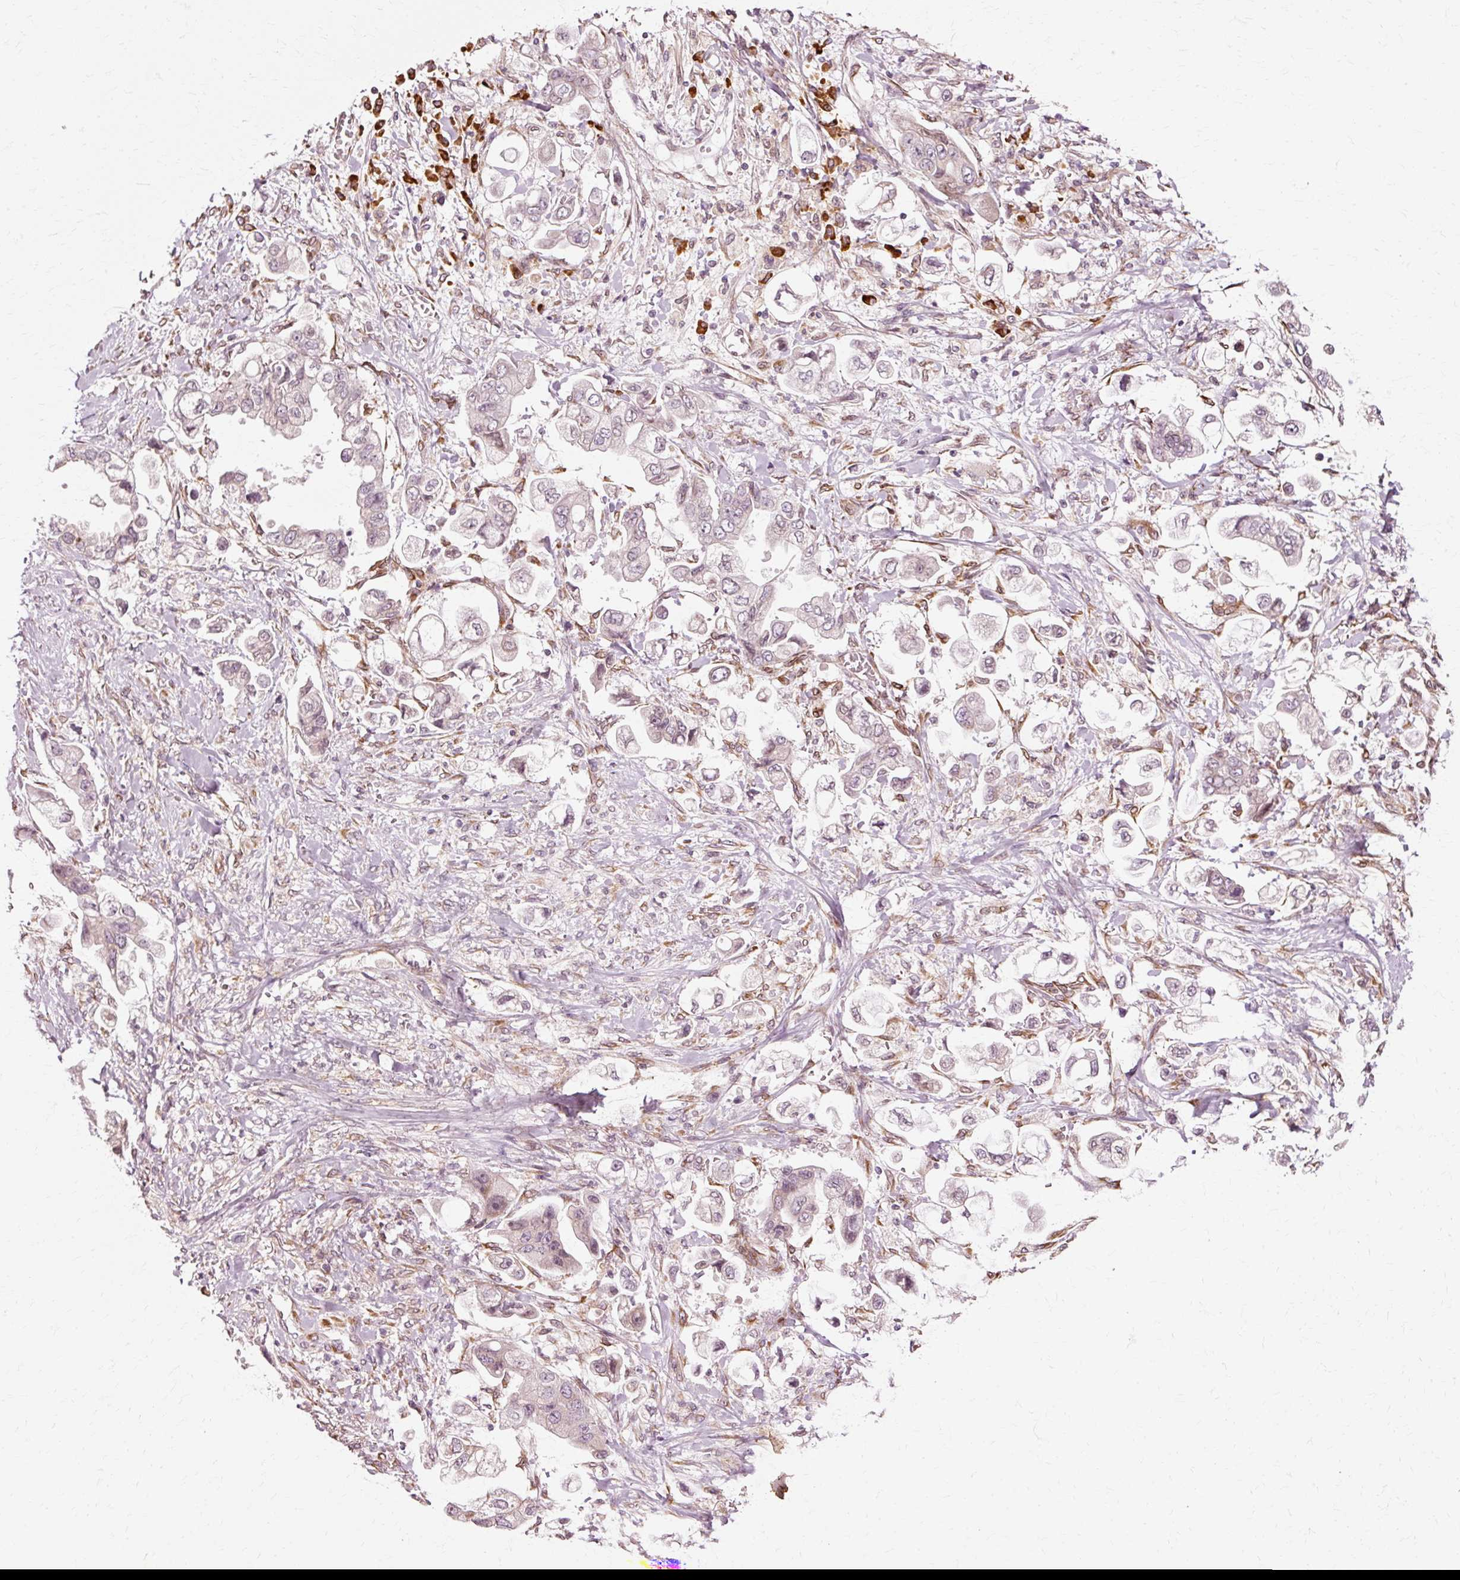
{"staining": {"intensity": "negative", "quantity": "none", "location": "none"}, "tissue": "stomach cancer", "cell_type": "Tumor cells", "image_type": "cancer", "snomed": [{"axis": "morphology", "description": "Adenocarcinoma, NOS"}, {"axis": "topography", "description": "Stomach"}], "caption": "Immunohistochemical staining of human stomach cancer shows no significant positivity in tumor cells.", "gene": "RGPD5", "patient": {"sex": "male", "age": 62}}